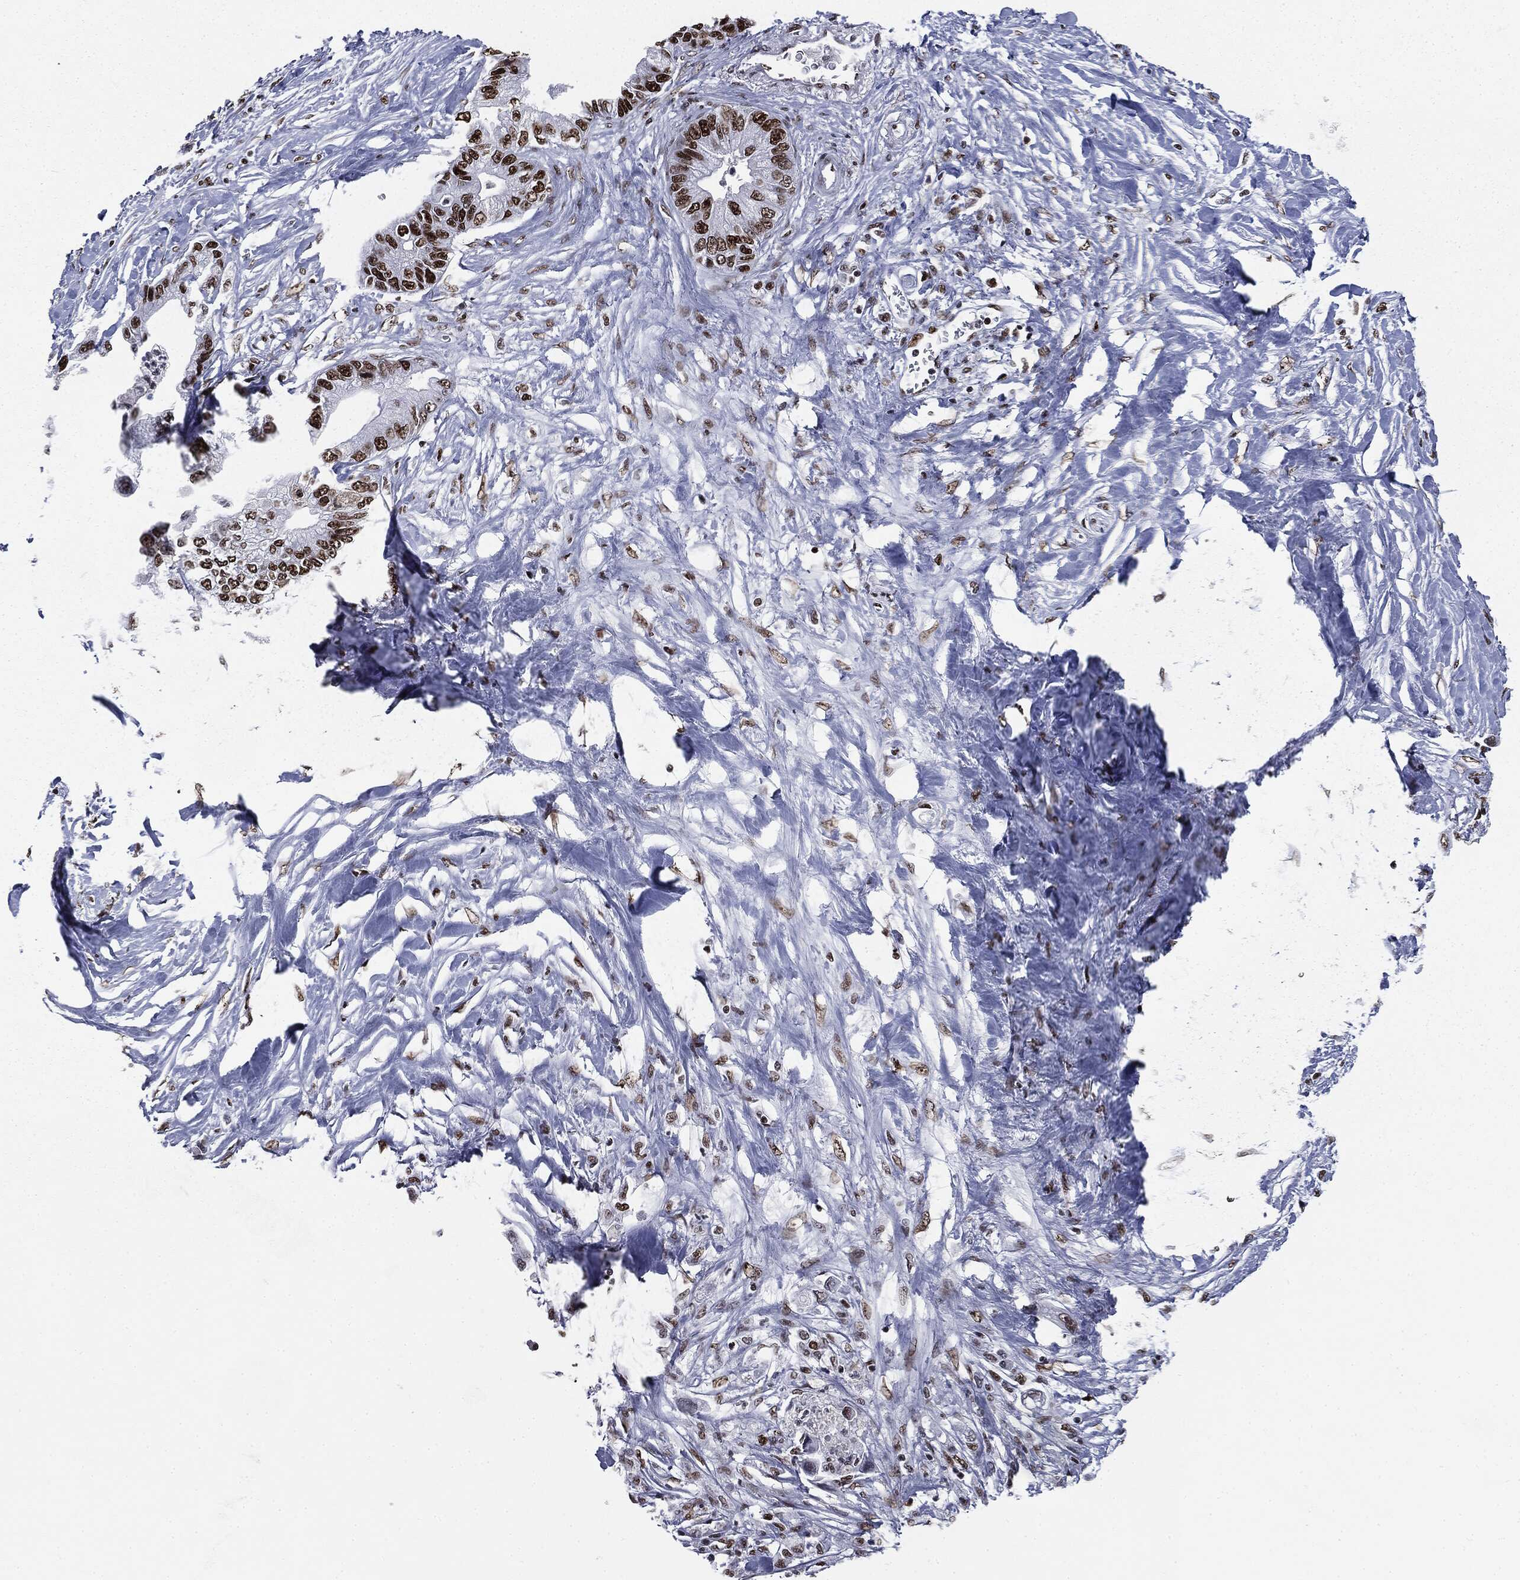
{"staining": {"intensity": "strong", "quantity": ">75%", "location": "nuclear"}, "tissue": "pancreatic cancer", "cell_type": "Tumor cells", "image_type": "cancer", "snomed": [{"axis": "morphology", "description": "Adenocarcinoma, NOS"}, {"axis": "topography", "description": "Pancreas"}], "caption": "Immunohistochemical staining of pancreatic cancer (adenocarcinoma) demonstrates high levels of strong nuclear positivity in approximately >75% of tumor cells.", "gene": "MSH2", "patient": {"sex": "male", "age": 61}}